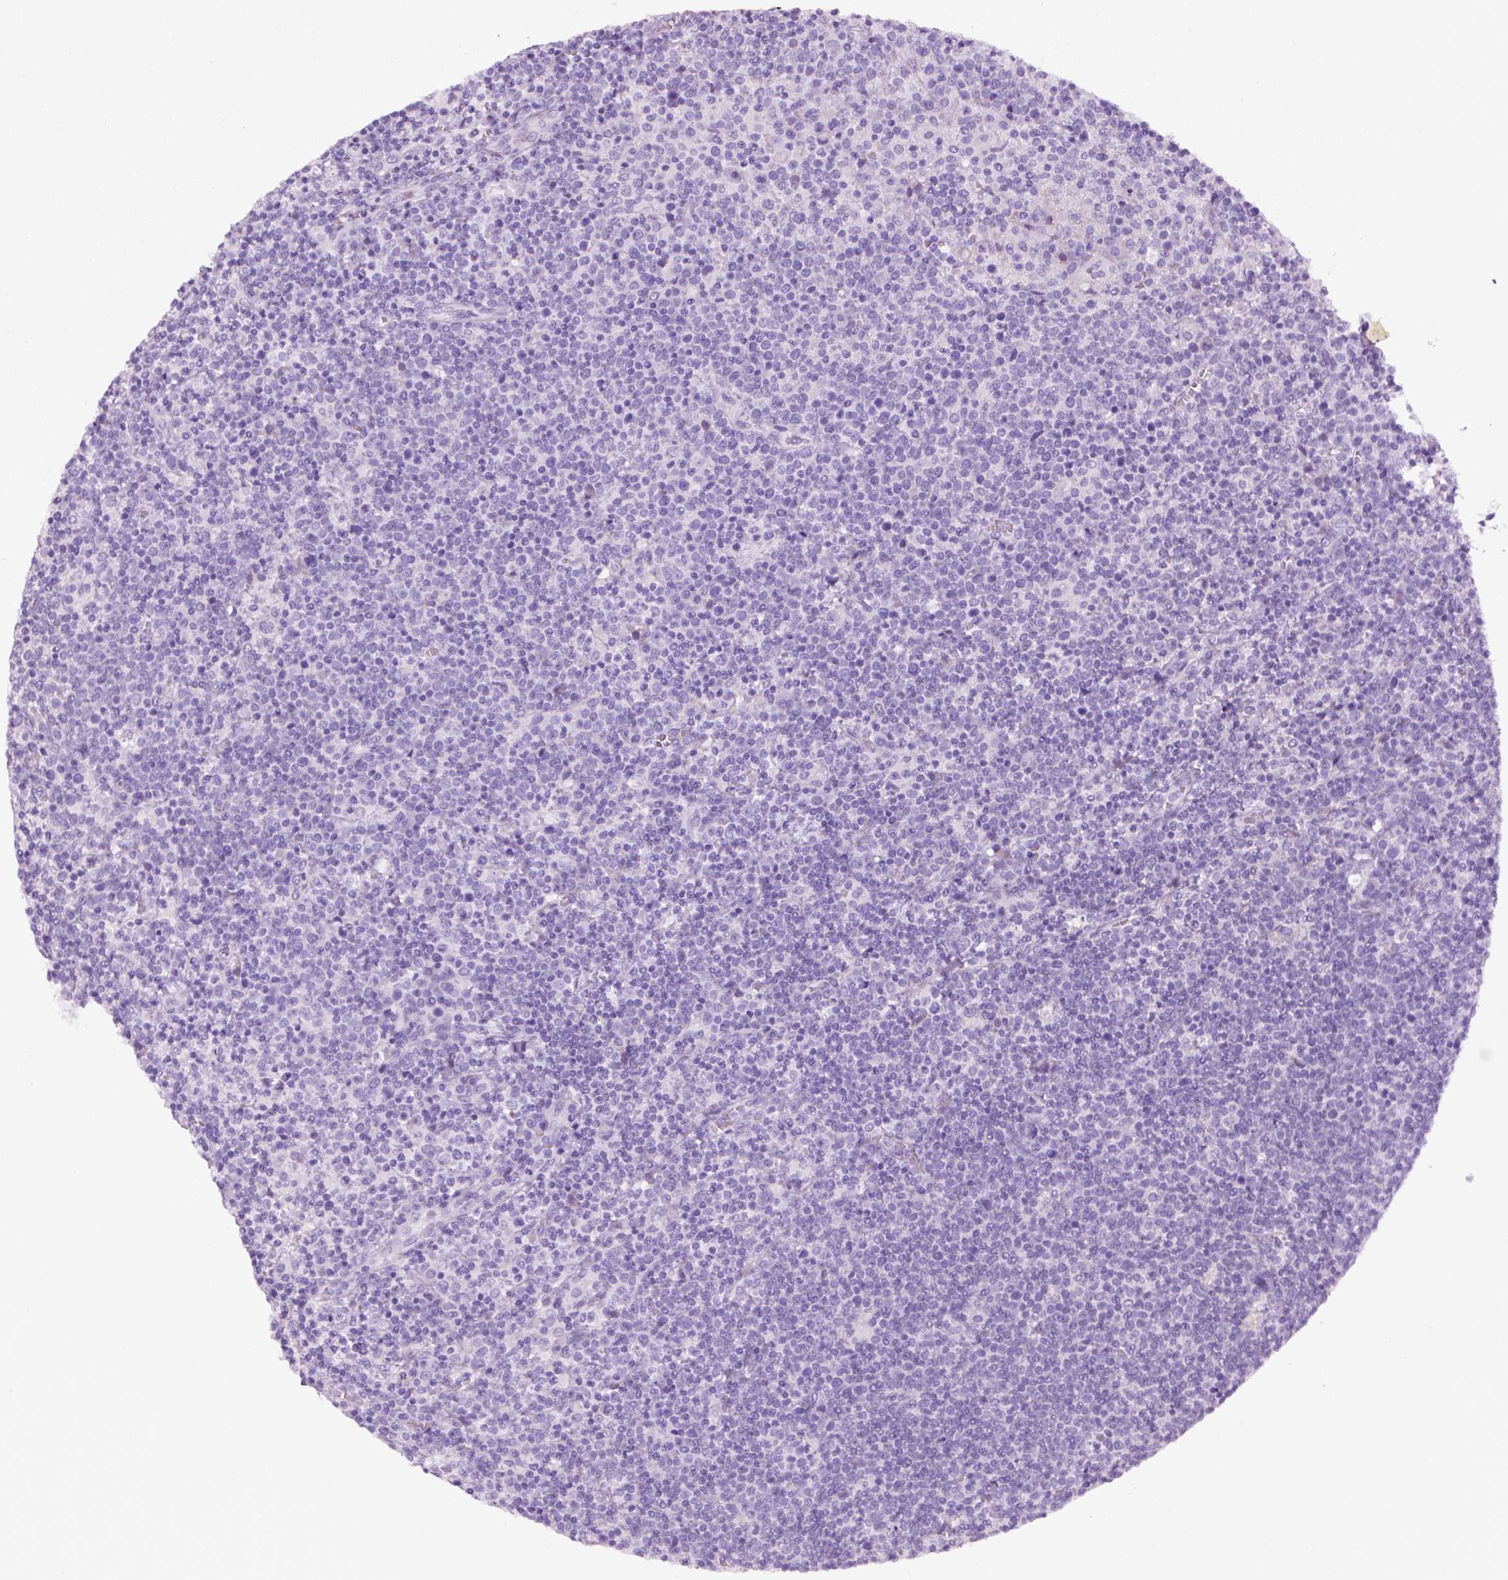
{"staining": {"intensity": "negative", "quantity": "none", "location": "none"}, "tissue": "lymphoma", "cell_type": "Tumor cells", "image_type": "cancer", "snomed": [{"axis": "morphology", "description": "Malignant lymphoma, non-Hodgkin's type, High grade"}, {"axis": "topography", "description": "Lymph node"}], "caption": "Immunohistochemistry (IHC) photomicrograph of lymphoma stained for a protein (brown), which demonstrates no expression in tumor cells.", "gene": "DNAI7", "patient": {"sex": "male", "age": 61}}